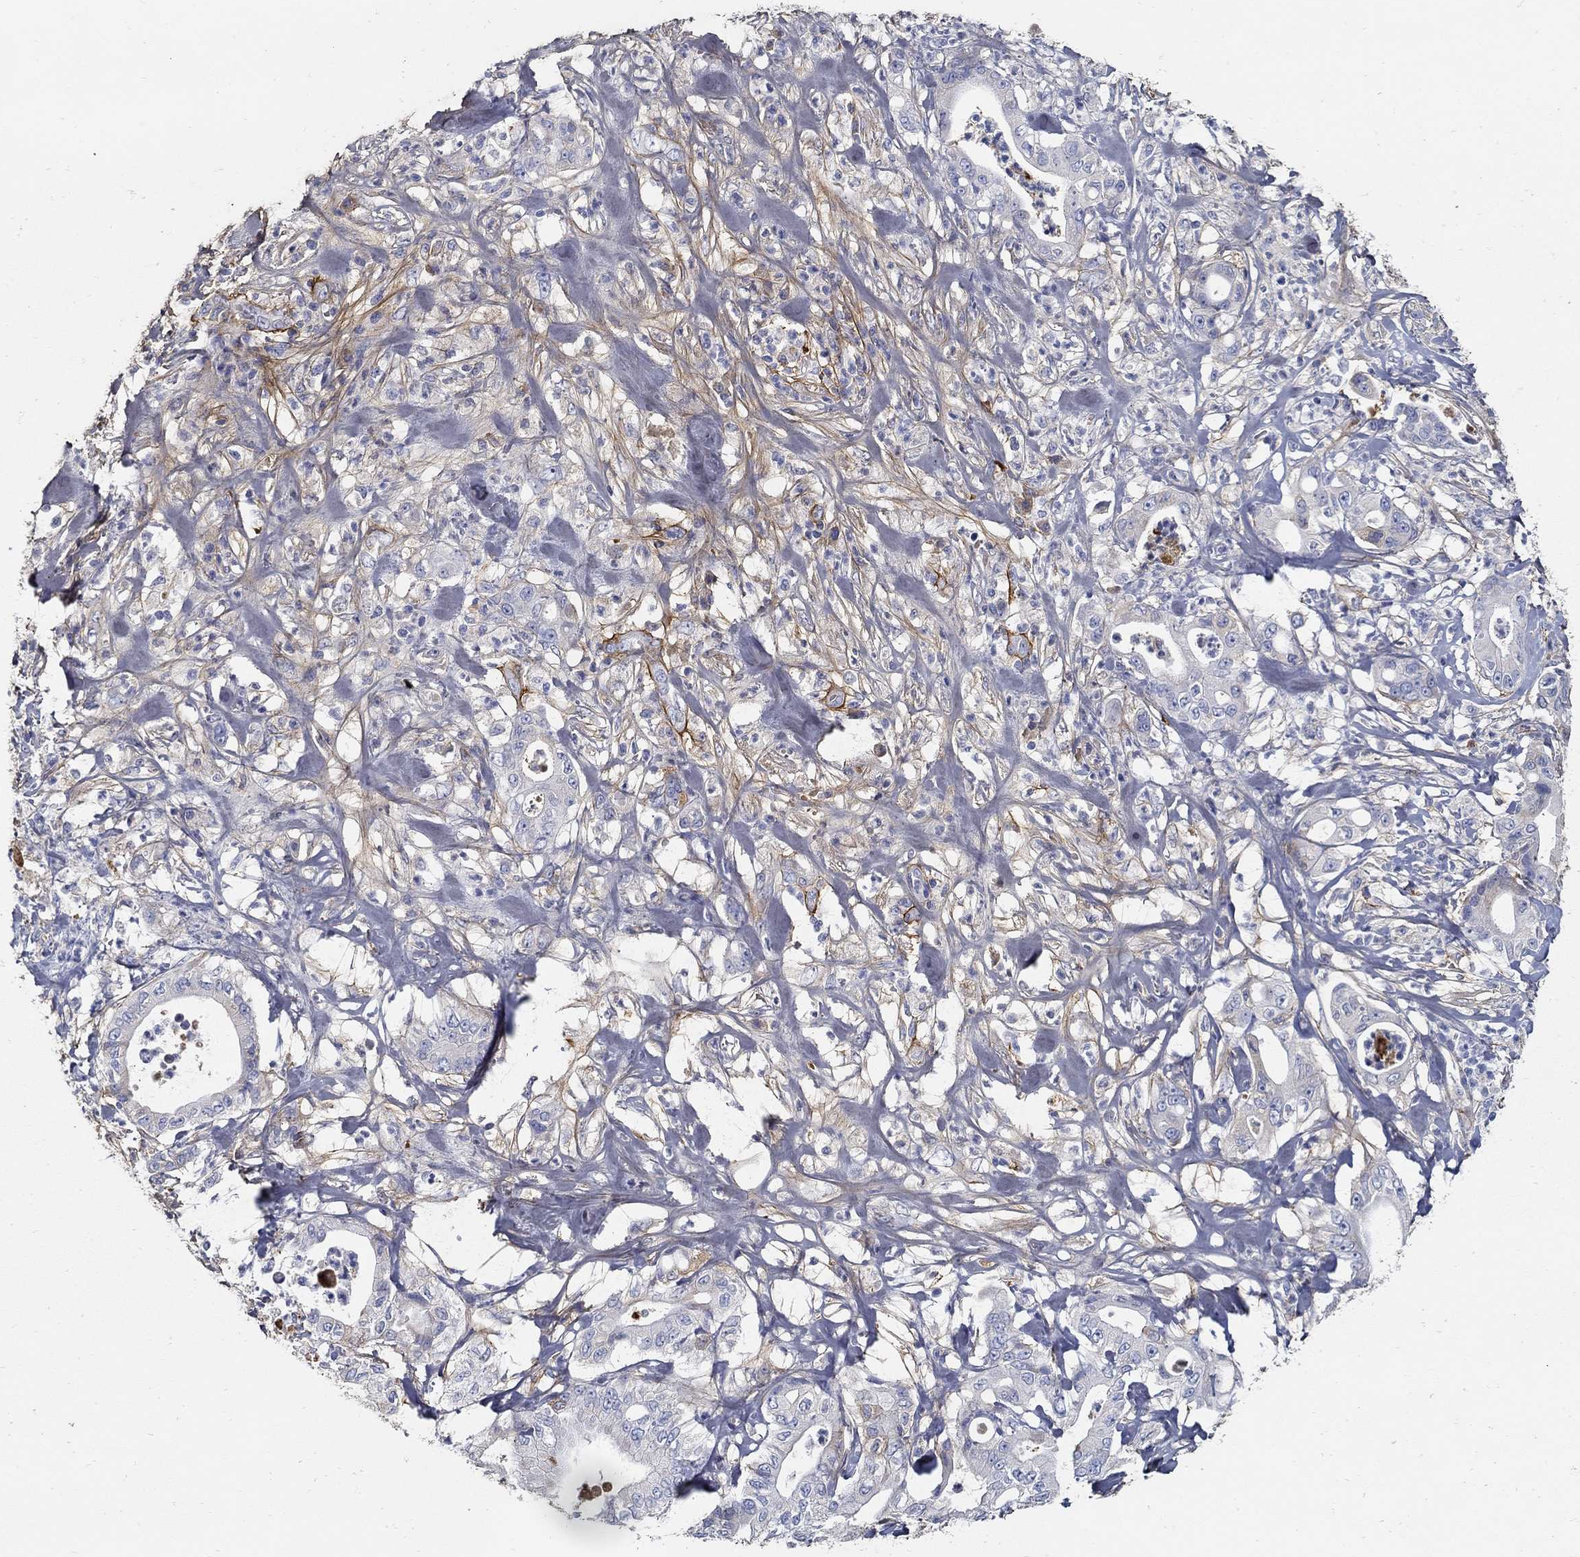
{"staining": {"intensity": "negative", "quantity": "none", "location": "none"}, "tissue": "pancreatic cancer", "cell_type": "Tumor cells", "image_type": "cancer", "snomed": [{"axis": "morphology", "description": "Adenocarcinoma, NOS"}, {"axis": "topography", "description": "Pancreas"}], "caption": "A high-resolution micrograph shows IHC staining of pancreatic adenocarcinoma, which demonstrates no significant expression in tumor cells.", "gene": "TGFBI", "patient": {"sex": "male", "age": 71}}